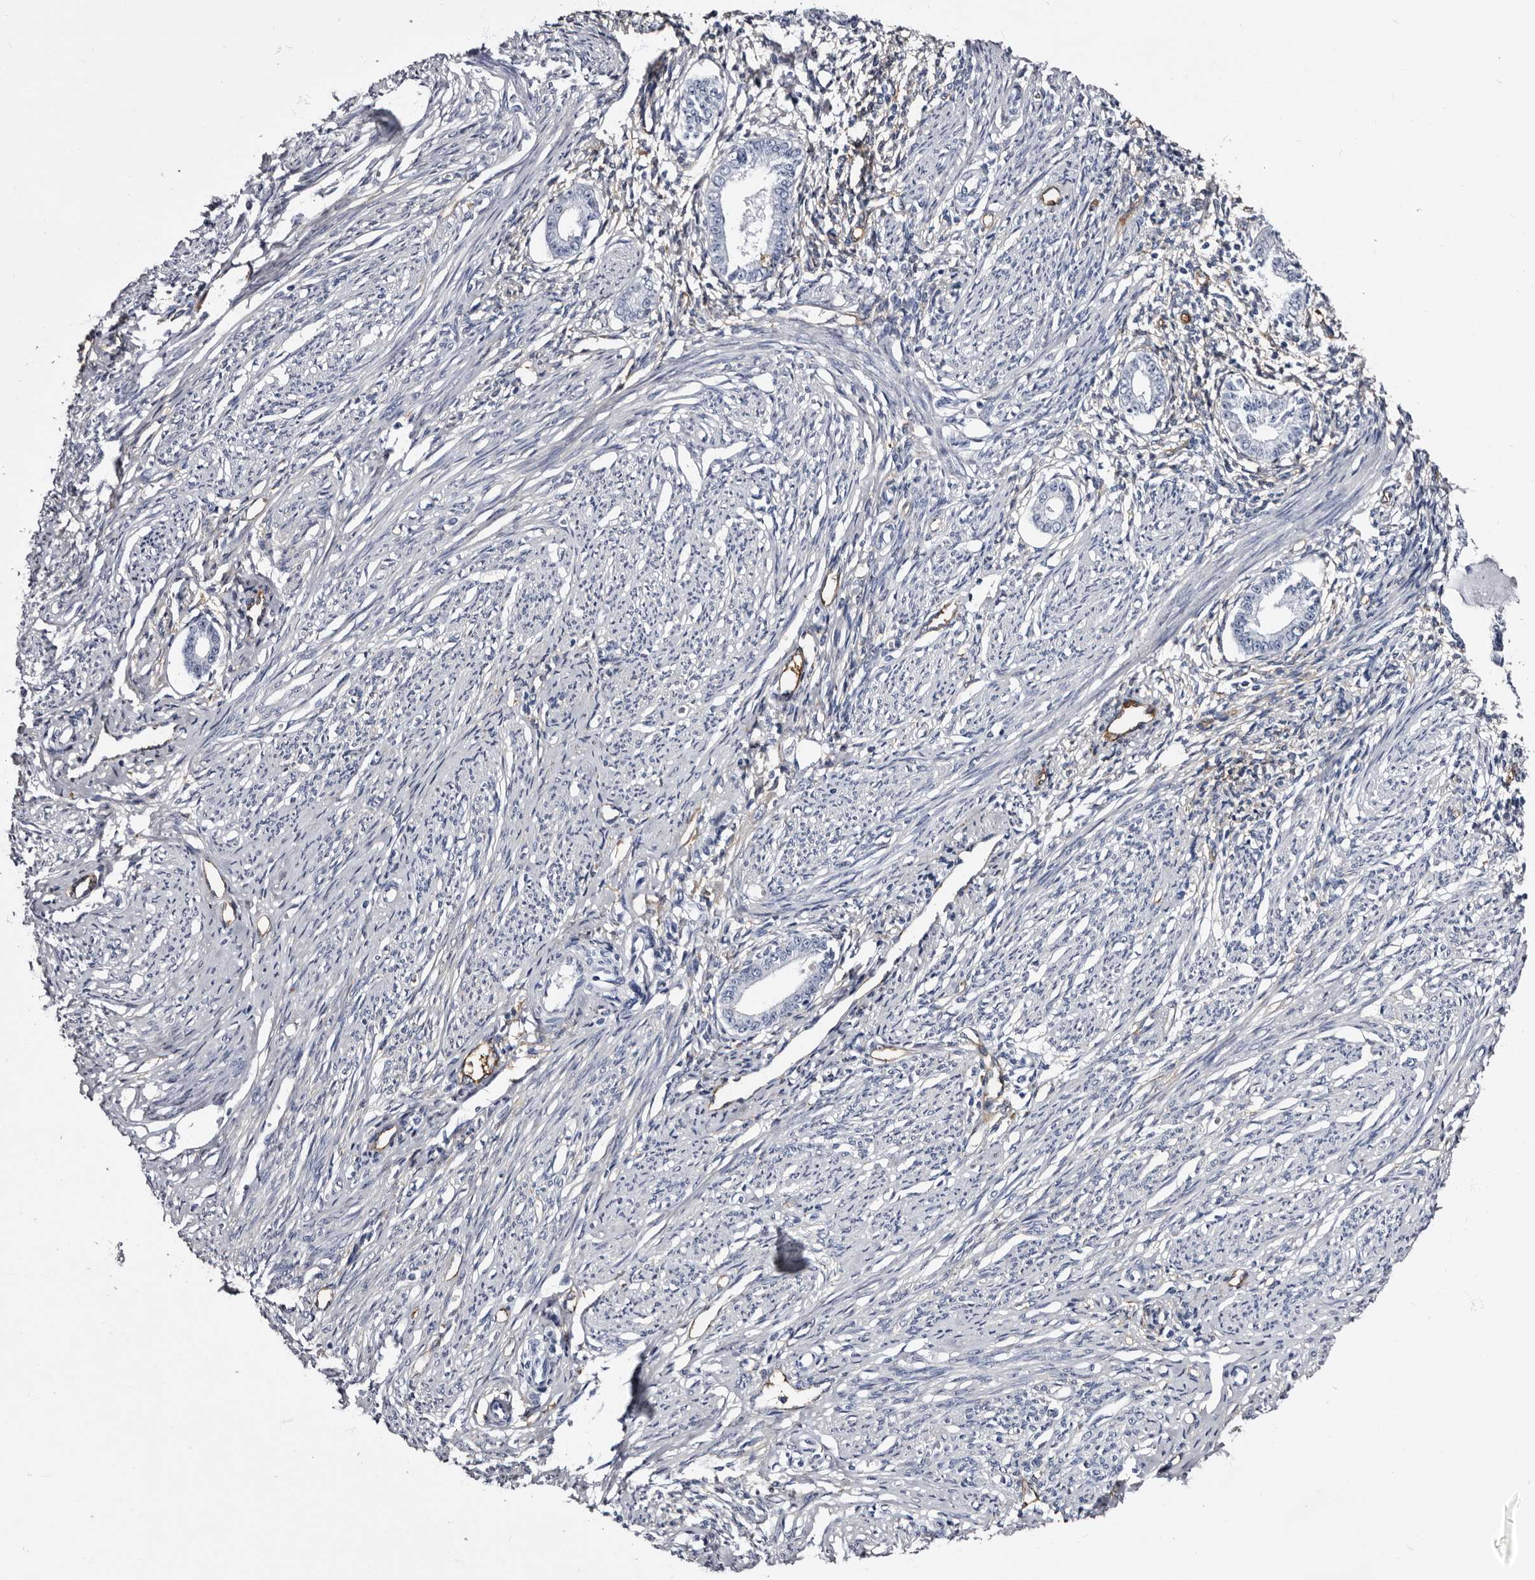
{"staining": {"intensity": "negative", "quantity": "none", "location": "none"}, "tissue": "endometrium", "cell_type": "Cells in endometrial stroma", "image_type": "normal", "snomed": [{"axis": "morphology", "description": "Normal tissue, NOS"}, {"axis": "topography", "description": "Endometrium"}], "caption": "High power microscopy micrograph of an immunohistochemistry image of normal endometrium, revealing no significant positivity in cells in endometrial stroma.", "gene": "EPB41L3", "patient": {"sex": "female", "age": 56}}